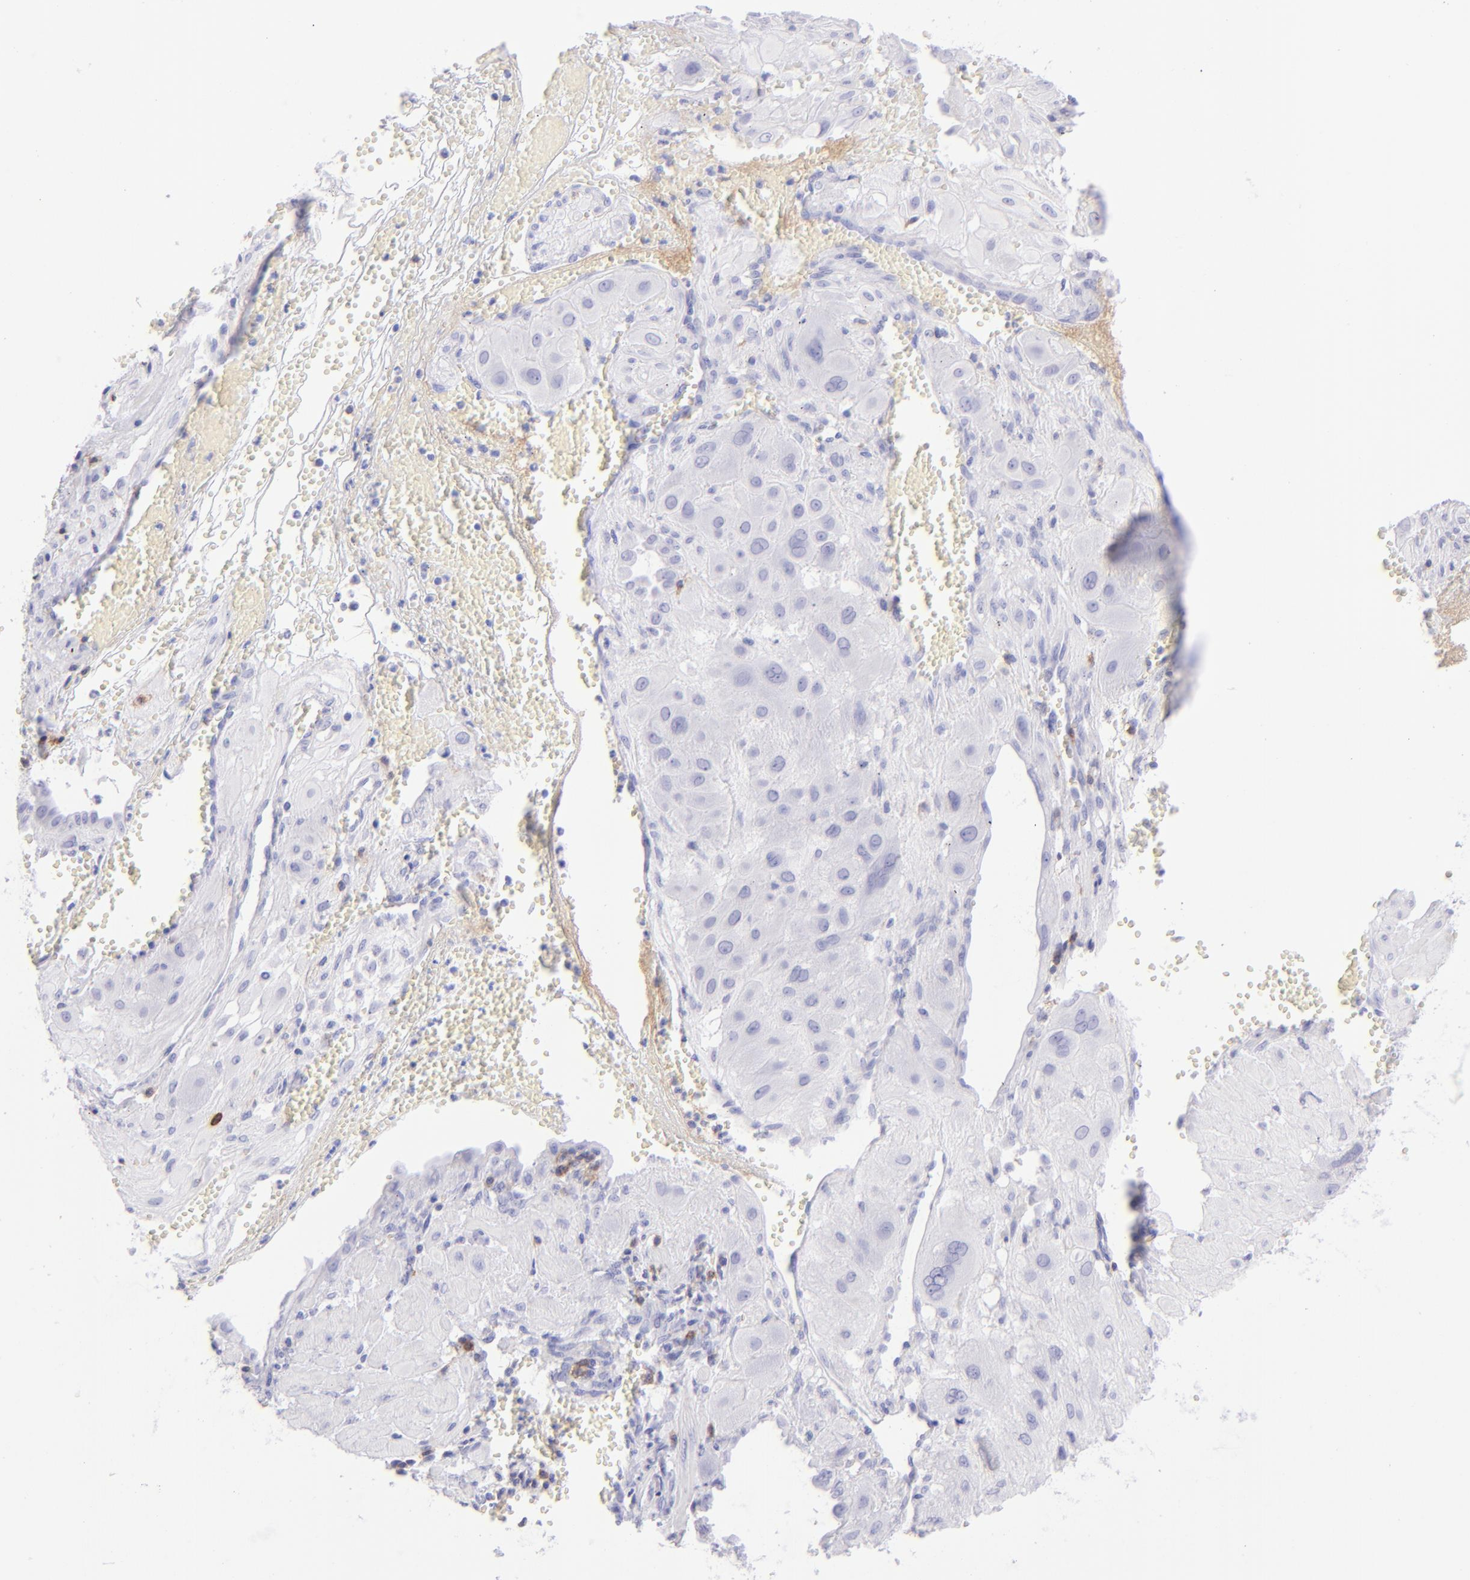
{"staining": {"intensity": "negative", "quantity": "none", "location": "none"}, "tissue": "cervical cancer", "cell_type": "Tumor cells", "image_type": "cancer", "snomed": [{"axis": "morphology", "description": "Squamous cell carcinoma, NOS"}, {"axis": "topography", "description": "Cervix"}], "caption": "Cervical squamous cell carcinoma stained for a protein using immunohistochemistry reveals no staining tumor cells.", "gene": "CD69", "patient": {"sex": "female", "age": 34}}